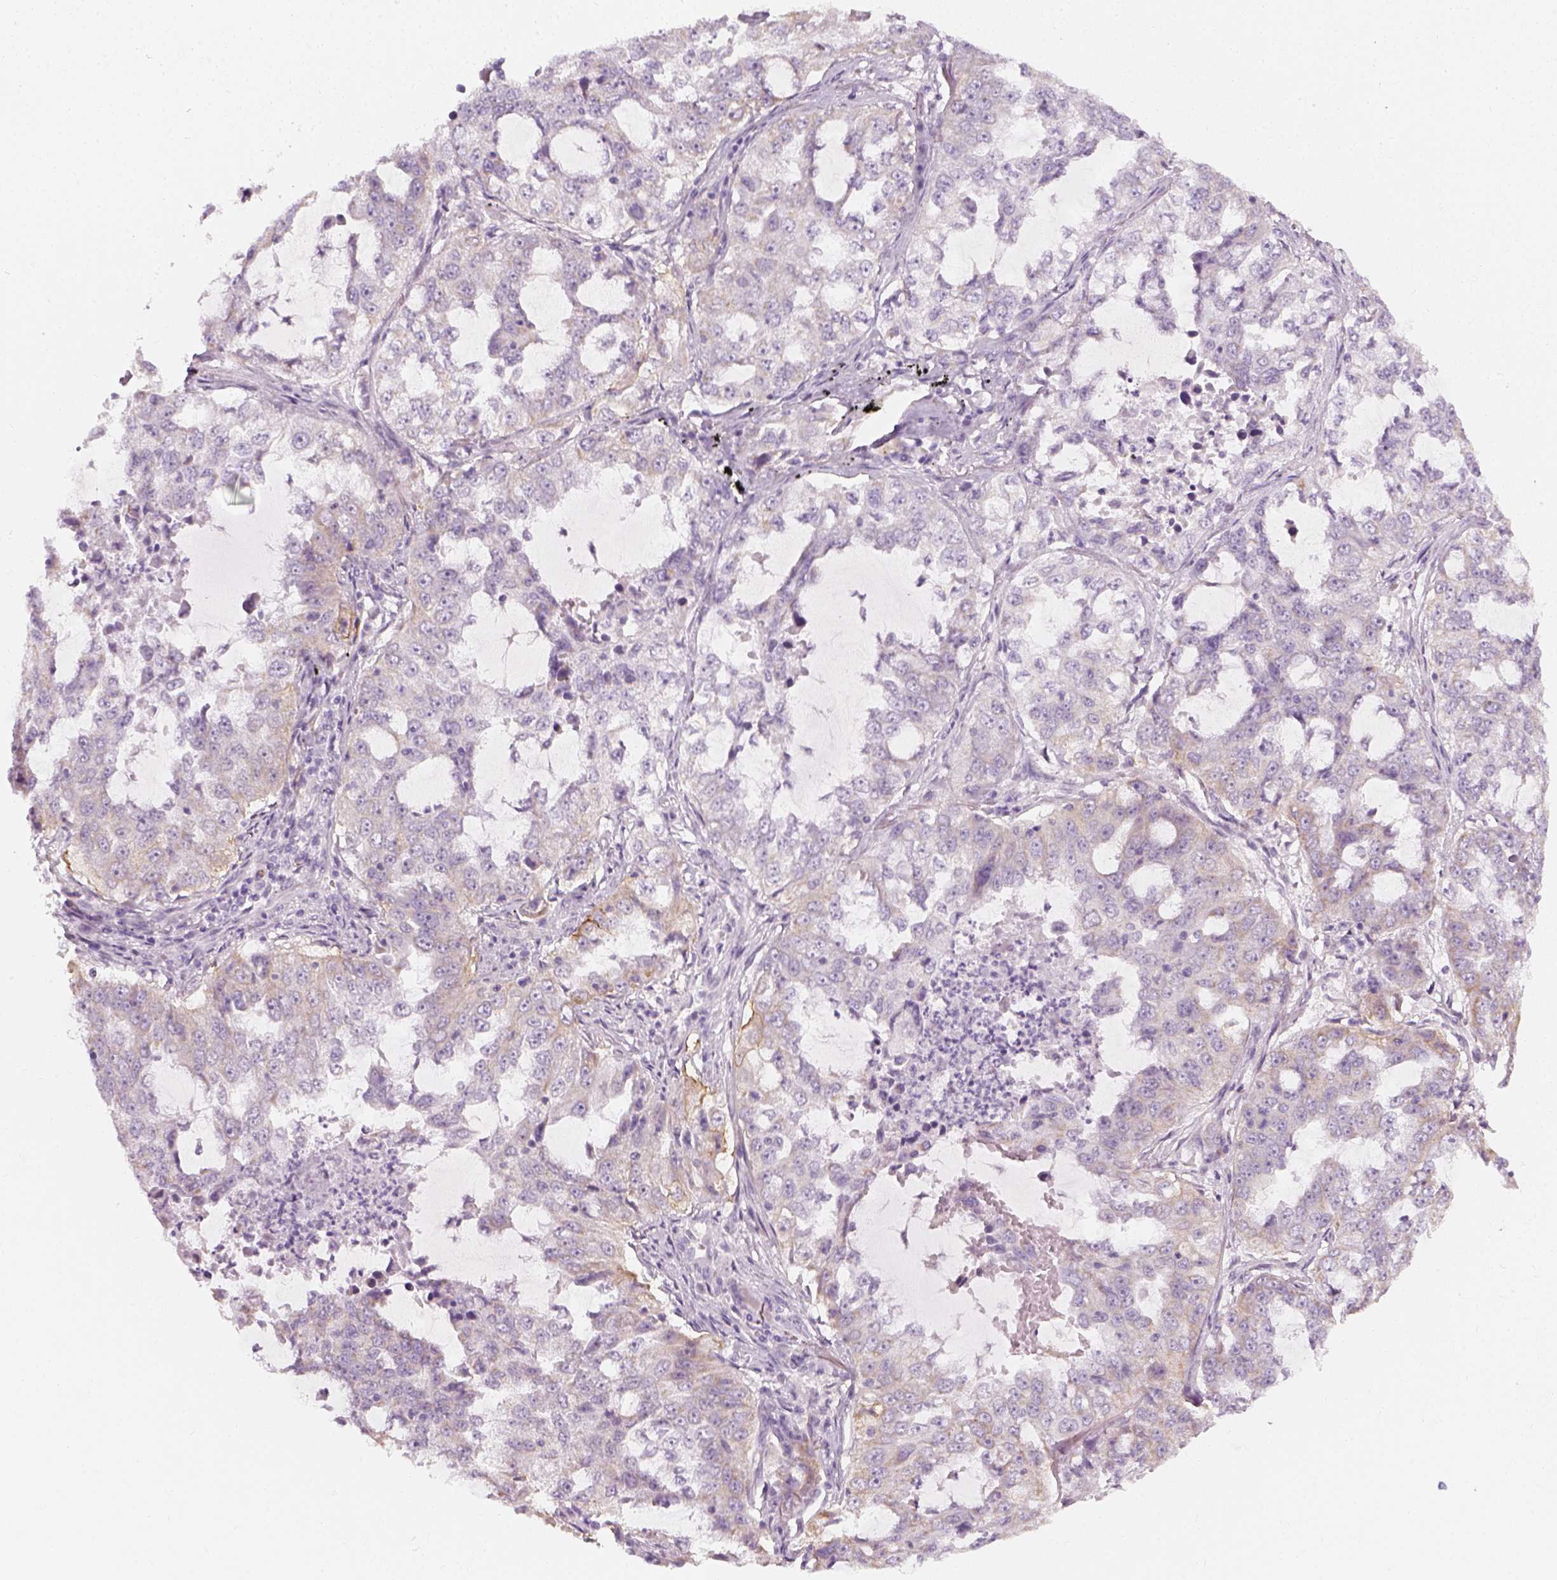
{"staining": {"intensity": "negative", "quantity": "none", "location": "none"}, "tissue": "lung cancer", "cell_type": "Tumor cells", "image_type": "cancer", "snomed": [{"axis": "morphology", "description": "Adenocarcinoma, NOS"}, {"axis": "topography", "description": "Lung"}], "caption": "Lung adenocarcinoma was stained to show a protein in brown. There is no significant expression in tumor cells.", "gene": "PRAME", "patient": {"sex": "female", "age": 61}}